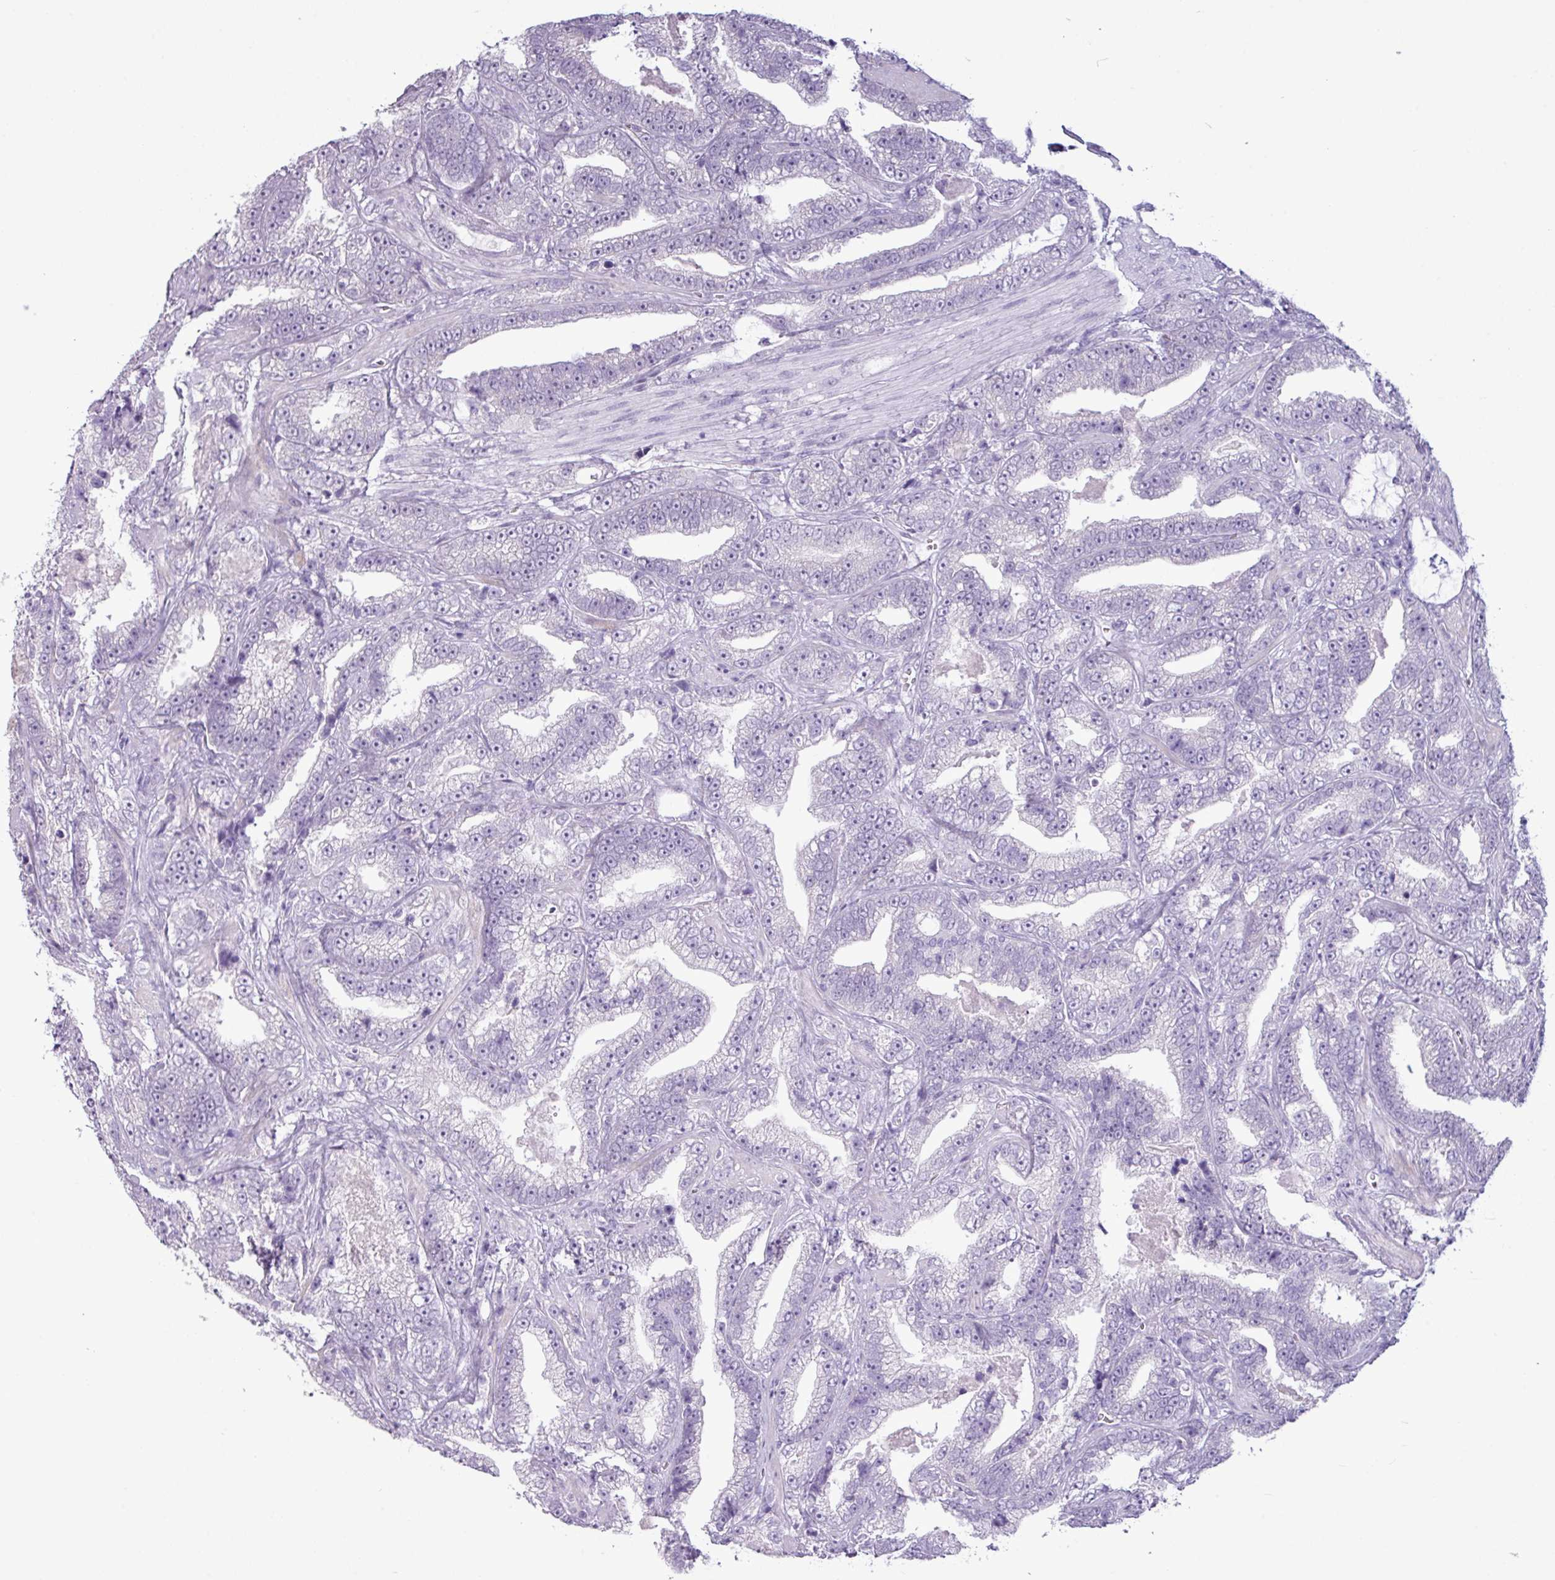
{"staining": {"intensity": "negative", "quantity": "none", "location": "none"}, "tissue": "prostate cancer", "cell_type": "Tumor cells", "image_type": "cancer", "snomed": [{"axis": "morphology", "description": "Adenocarcinoma, High grade"}, {"axis": "topography", "description": "Prostate and seminal vesicle, NOS"}], "caption": "High magnification brightfield microscopy of prostate cancer (high-grade adenocarcinoma) stained with DAB (3,3'-diaminobenzidine) (brown) and counterstained with hematoxylin (blue): tumor cells show no significant positivity.", "gene": "AMY2A", "patient": {"sex": "male", "age": 67}}